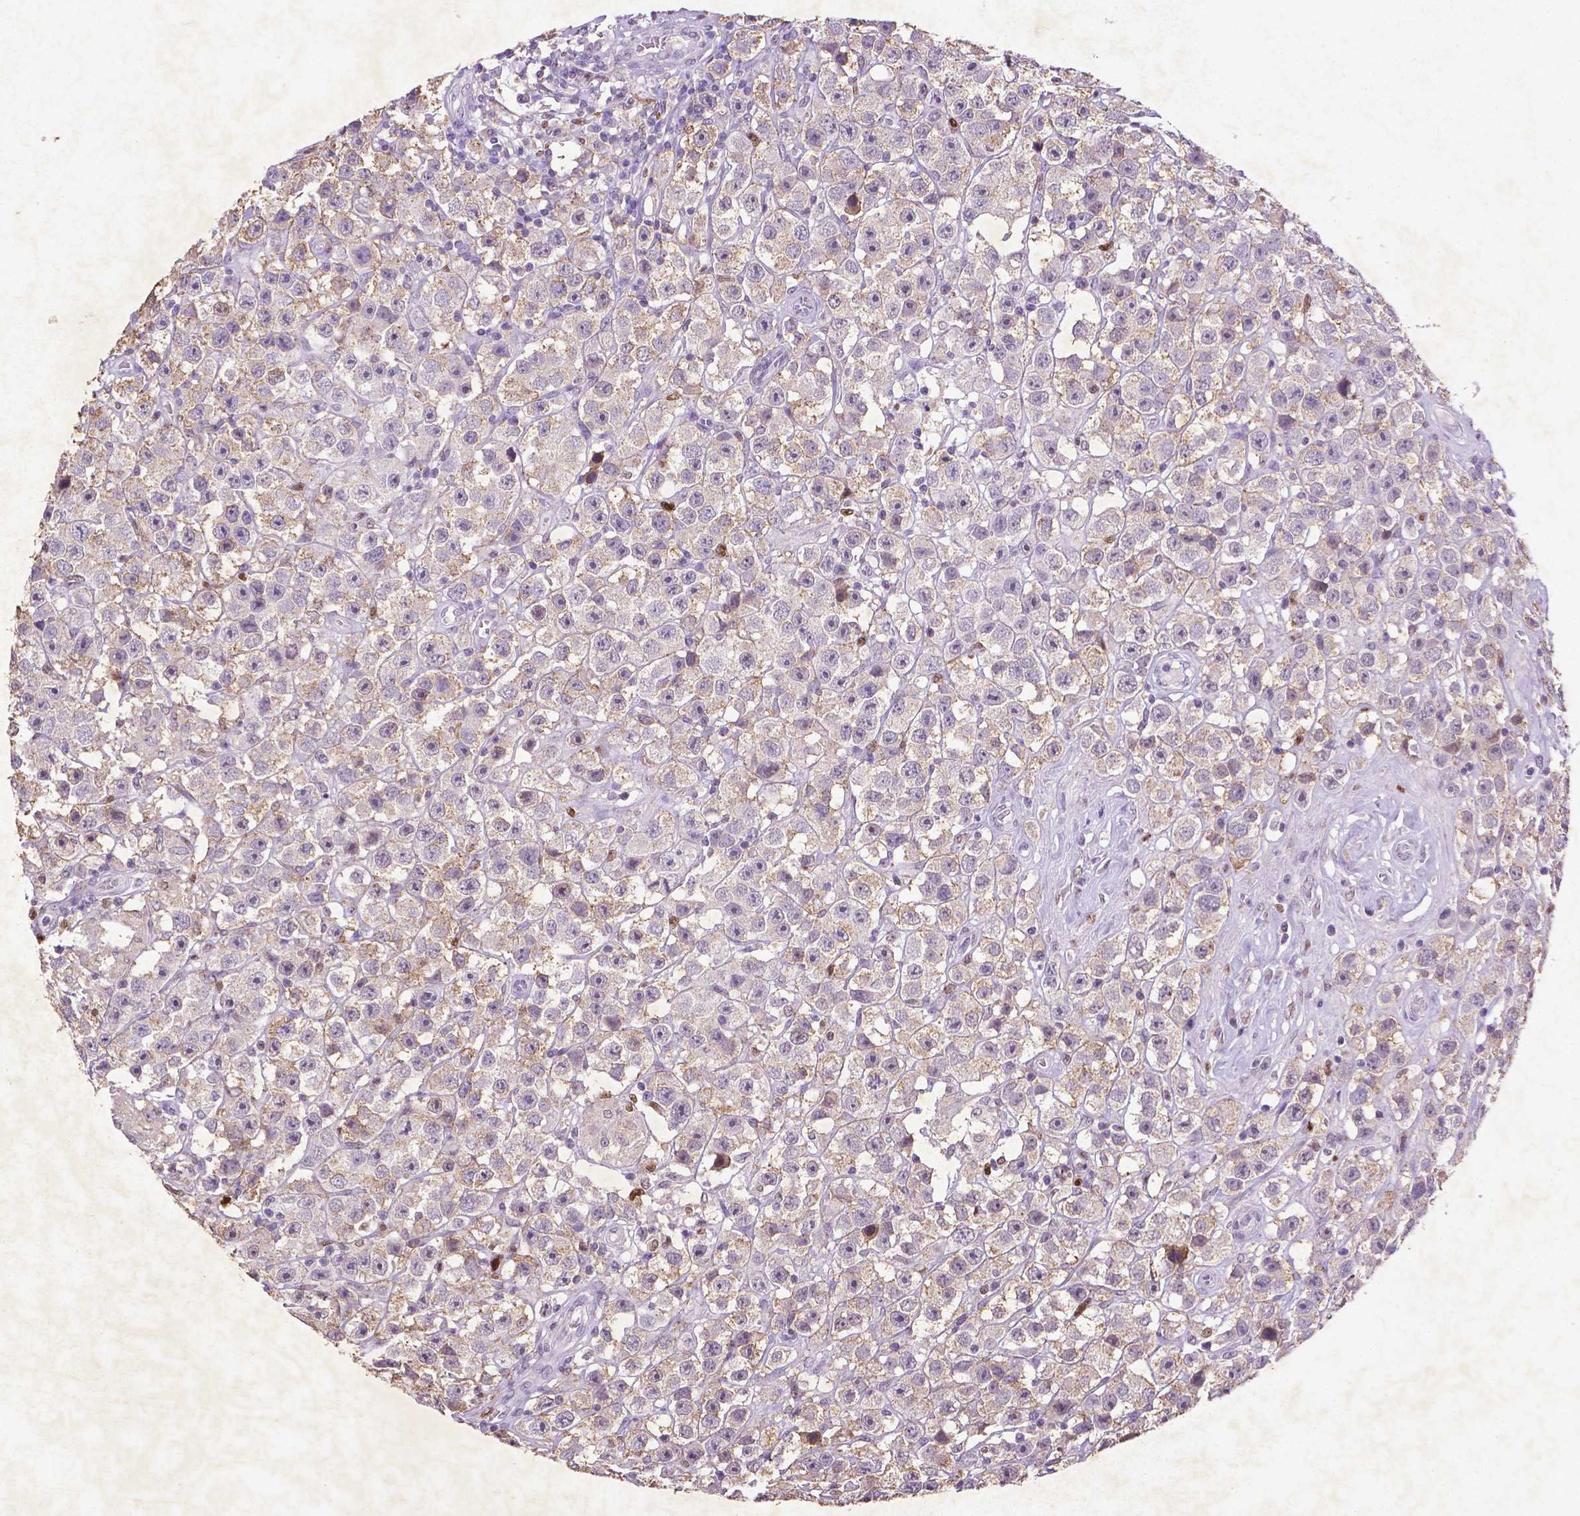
{"staining": {"intensity": "weak", "quantity": ">75%", "location": "cytoplasmic/membranous"}, "tissue": "testis cancer", "cell_type": "Tumor cells", "image_type": "cancer", "snomed": [{"axis": "morphology", "description": "Seminoma, NOS"}, {"axis": "topography", "description": "Testis"}], "caption": "Immunohistochemical staining of human seminoma (testis) demonstrates weak cytoplasmic/membranous protein expression in approximately >75% of tumor cells.", "gene": "CDKN1A", "patient": {"sex": "male", "age": 45}}